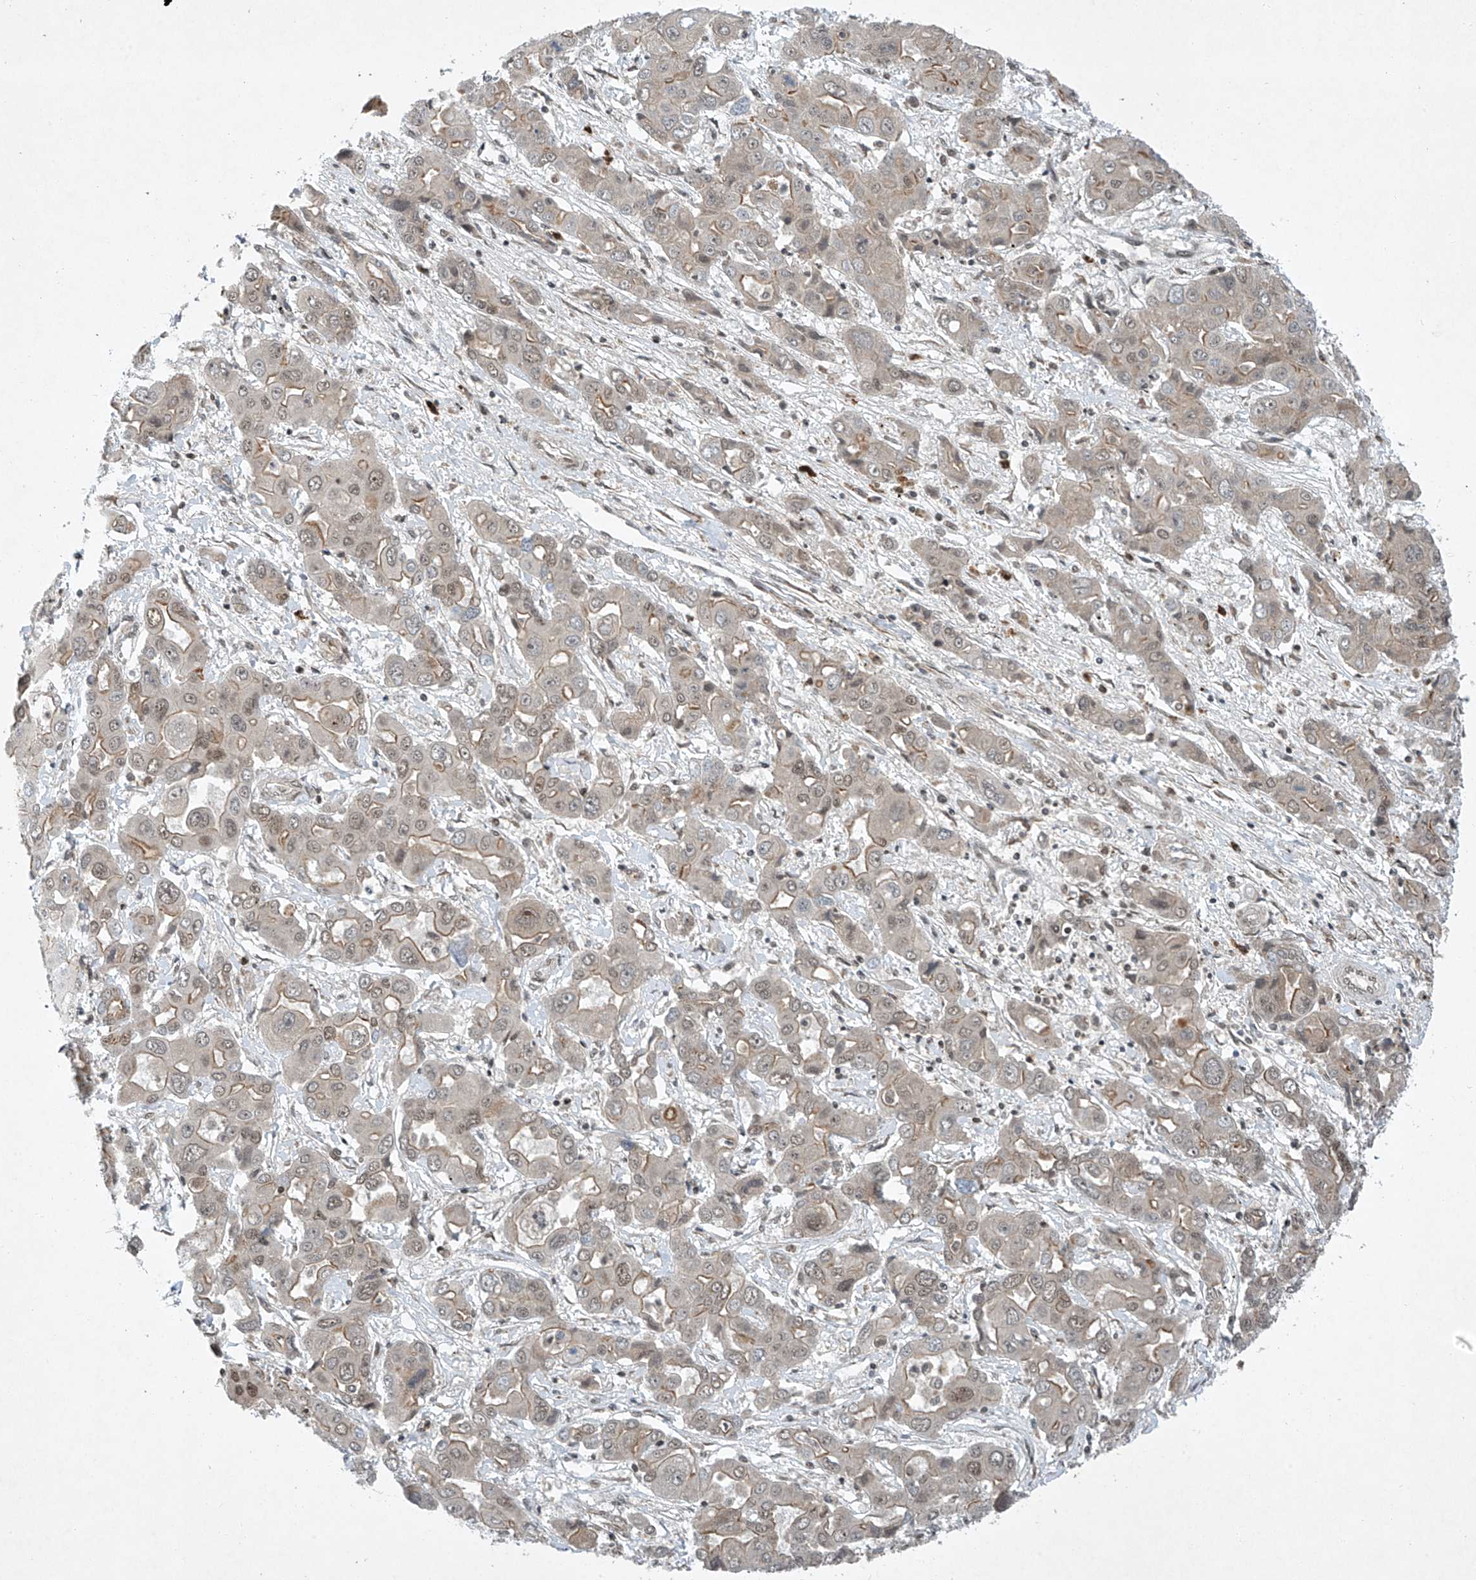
{"staining": {"intensity": "moderate", "quantity": "<25%", "location": "cytoplasmic/membranous"}, "tissue": "liver cancer", "cell_type": "Tumor cells", "image_type": "cancer", "snomed": [{"axis": "morphology", "description": "Cholangiocarcinoma"}, {"axis": "topography", "description": "Liver"}], "caption": "Immunohistochemistry (DAB (3,3'-diaminobenzidine)) staining of human liver cancer displays moderate cytoplasmic/membranous protein expression in approximately <25% of tumor cells. (brown staining indicates protein expression, while blue staining denotes nuclei).", "gene": "TAF8", "patient": {"sex": "male", "age": 67}}